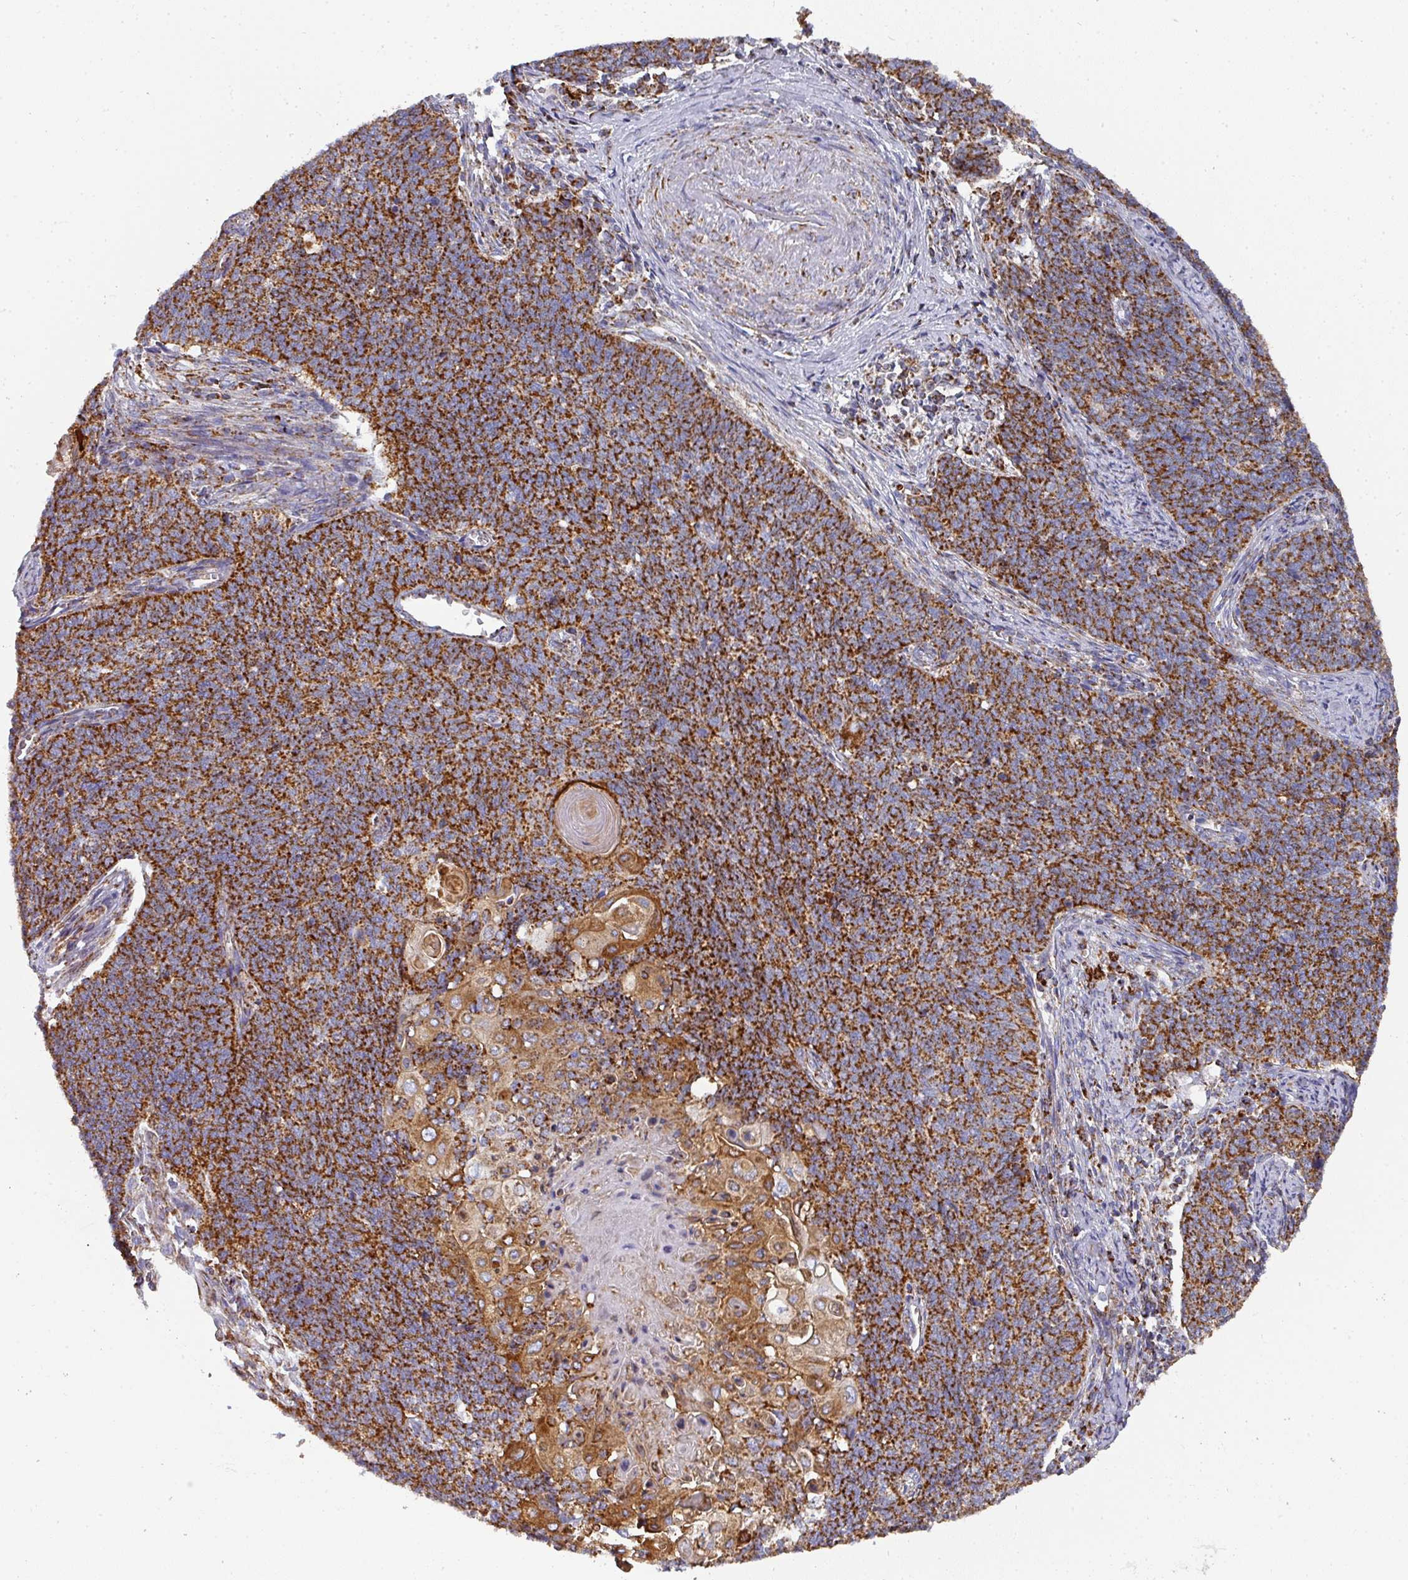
{"staining": {"intensity": "strong", "quantity": ">75%", "location": "cytoplasmic/membranous"}, "tissue": "cervical cancer", "cell_type": "Tumor cells", "image_type": "cancer", "snomed": [{"axis": "morphology", "description": "Squamous cell carcinoma, NOS"}, {"axis": "topography", "description": "Cervix"}], "caption": "Cervical cancer (squamous cell carcinoma) stained with immunohistochemistry displays strong cytoplasmic/membranous staining in about >75% of tumor cells. The protein is stained brown, and the nuclei are stained in blue (DAB IHC with brightfield microscopy, high magnification).", "gene": "UQCRFS1", "patient": {"sex": "female", "age": 39}}